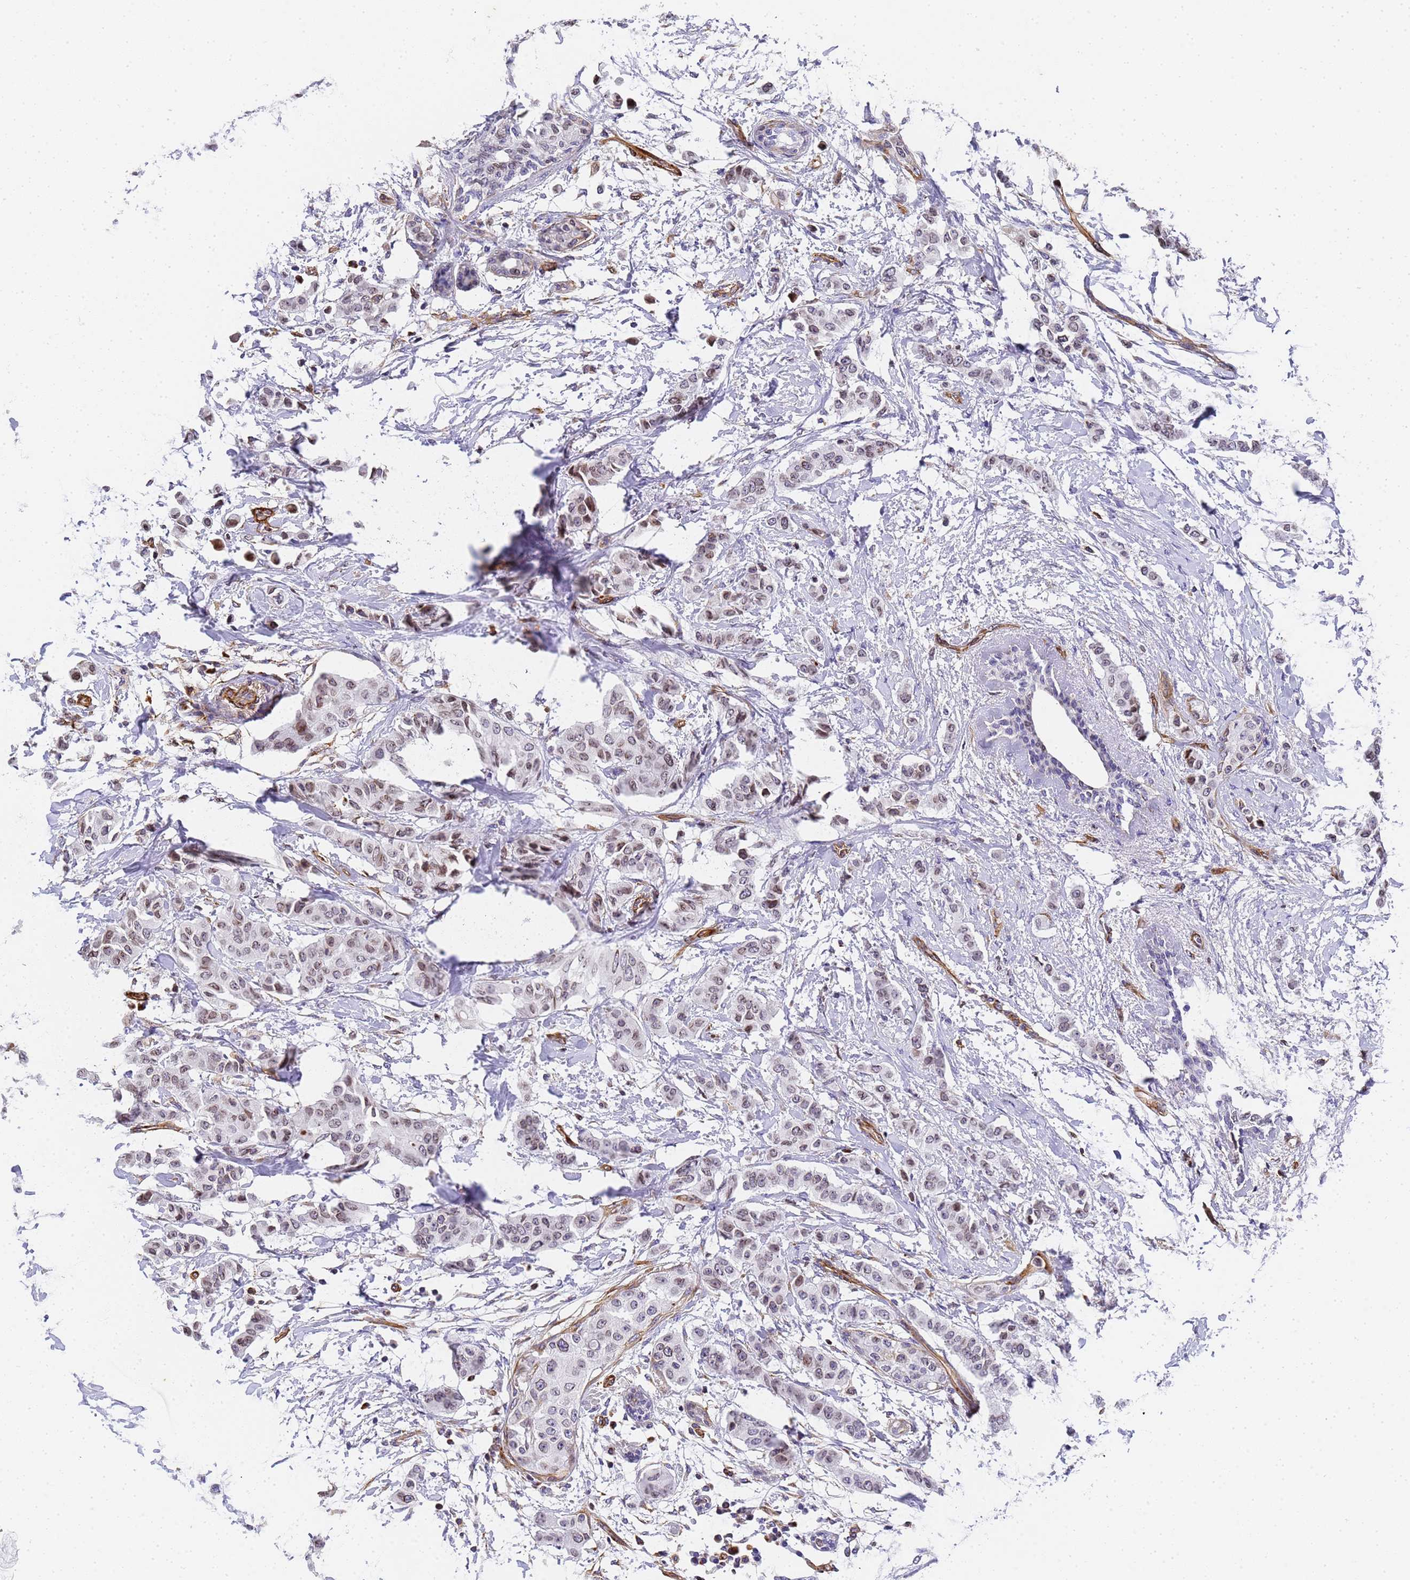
{"staining": {"intensity": "weak", "quantity": "25%-75%", "location": "nuclear"}, "tissue": "breast cancer", "cell_type": "Tumor cells", "image_type": "cancer", "snomed": [{"axis": "morphology", "description": "Duct carcinoma"}, {"axis": "topography", "description": "Breast"}], "caption": "Immunohistochemical staining of human intraductal carcinoma (breast) exhibits low levels of weak nuclear positivity in about 25%-75% of tumor cells.", "gene": "IGFBP7", "patient": {"sex": "female", "age": 40}}